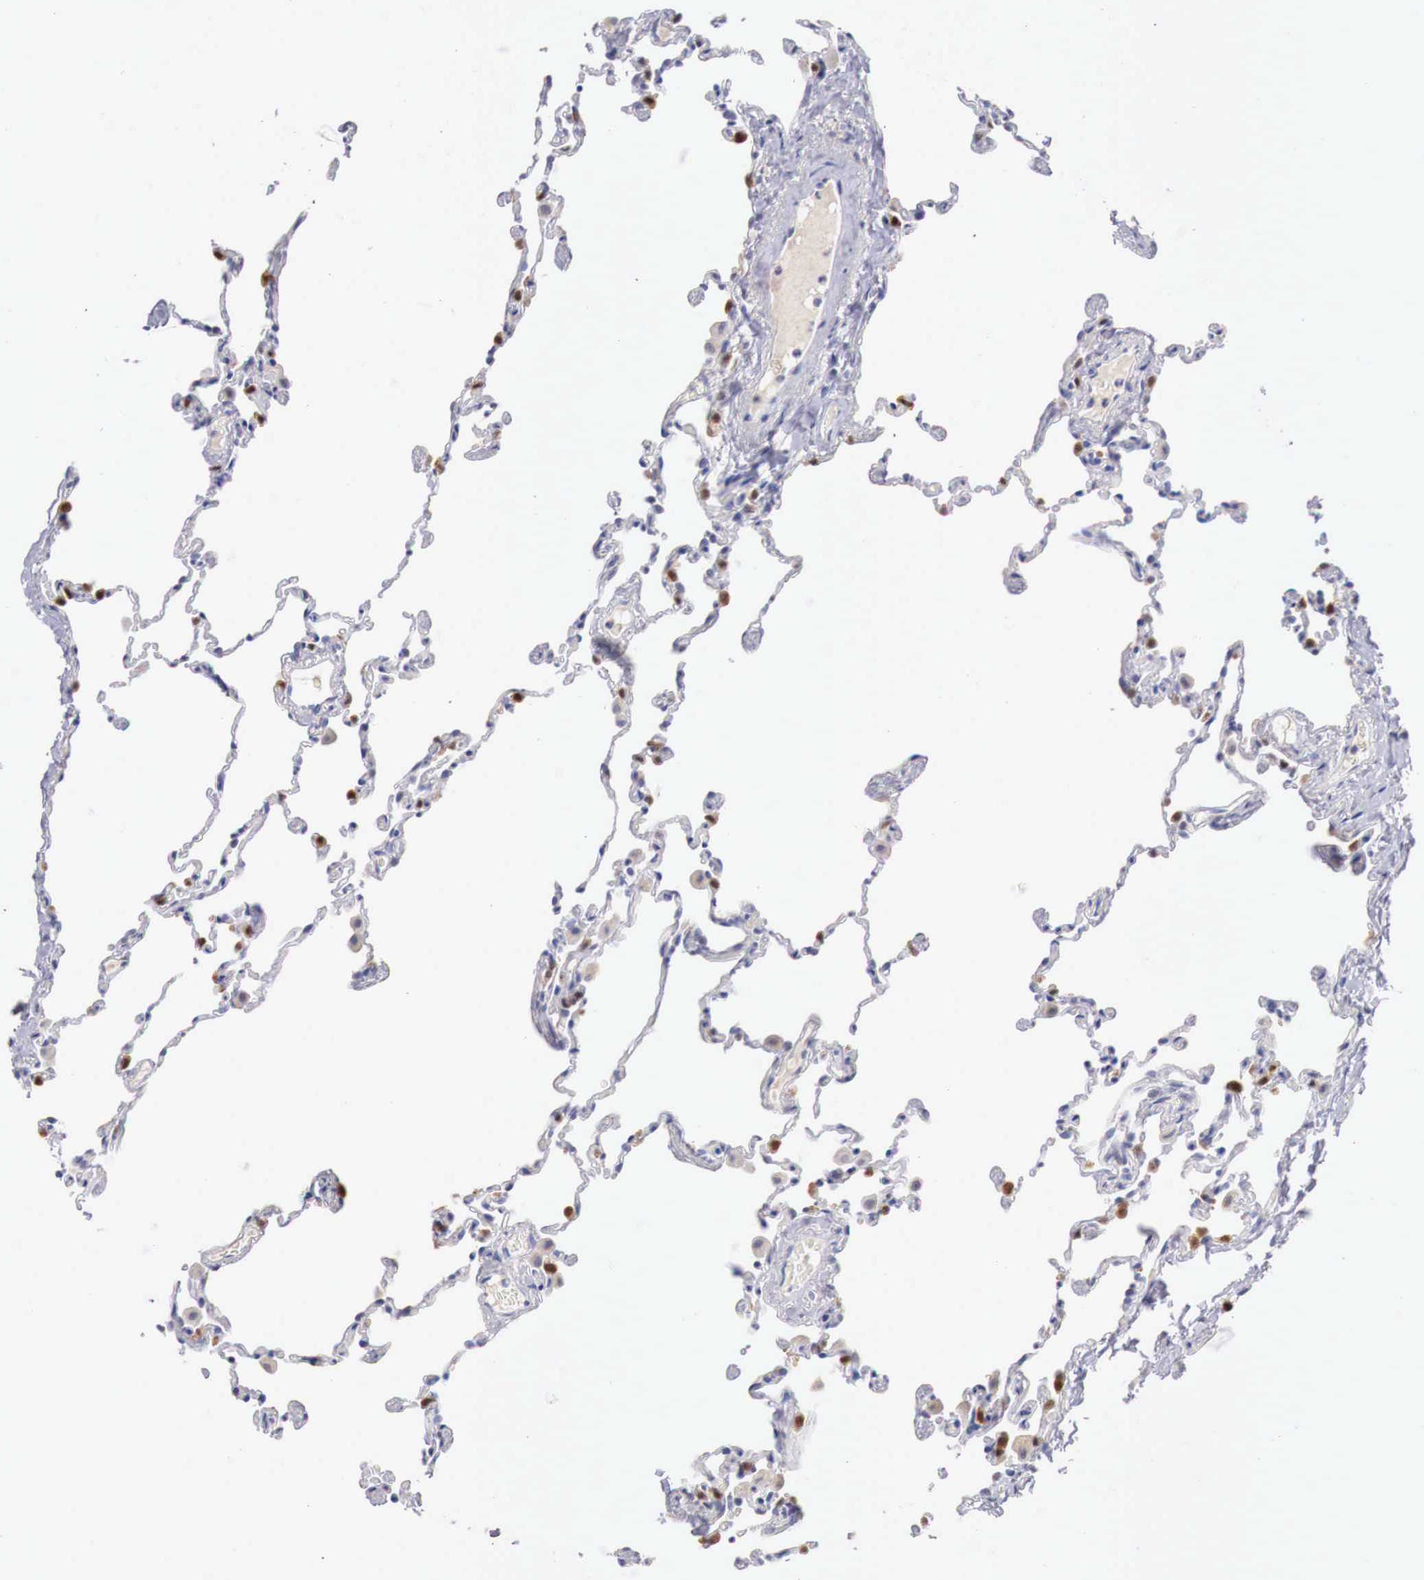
{"staining": {"intensity": "moderate", "quantity": "<25%", "location": "nuclear"}, "tissue": "lung", "cell_type": "Alveolar cells", "image_type": "normal", "snomed": [{"axis": "morphology", "description": "Normal tissue, NOS"}, {"axis": "topography", "description": "Lung"}], "caption": "Protein expression analysis of unremarkable human lung reveals moderate nuclear staining in approximately <25% of alveolar cells.", "gene": "ITIH6", "patient": {"sex": "female", "age": 61}}